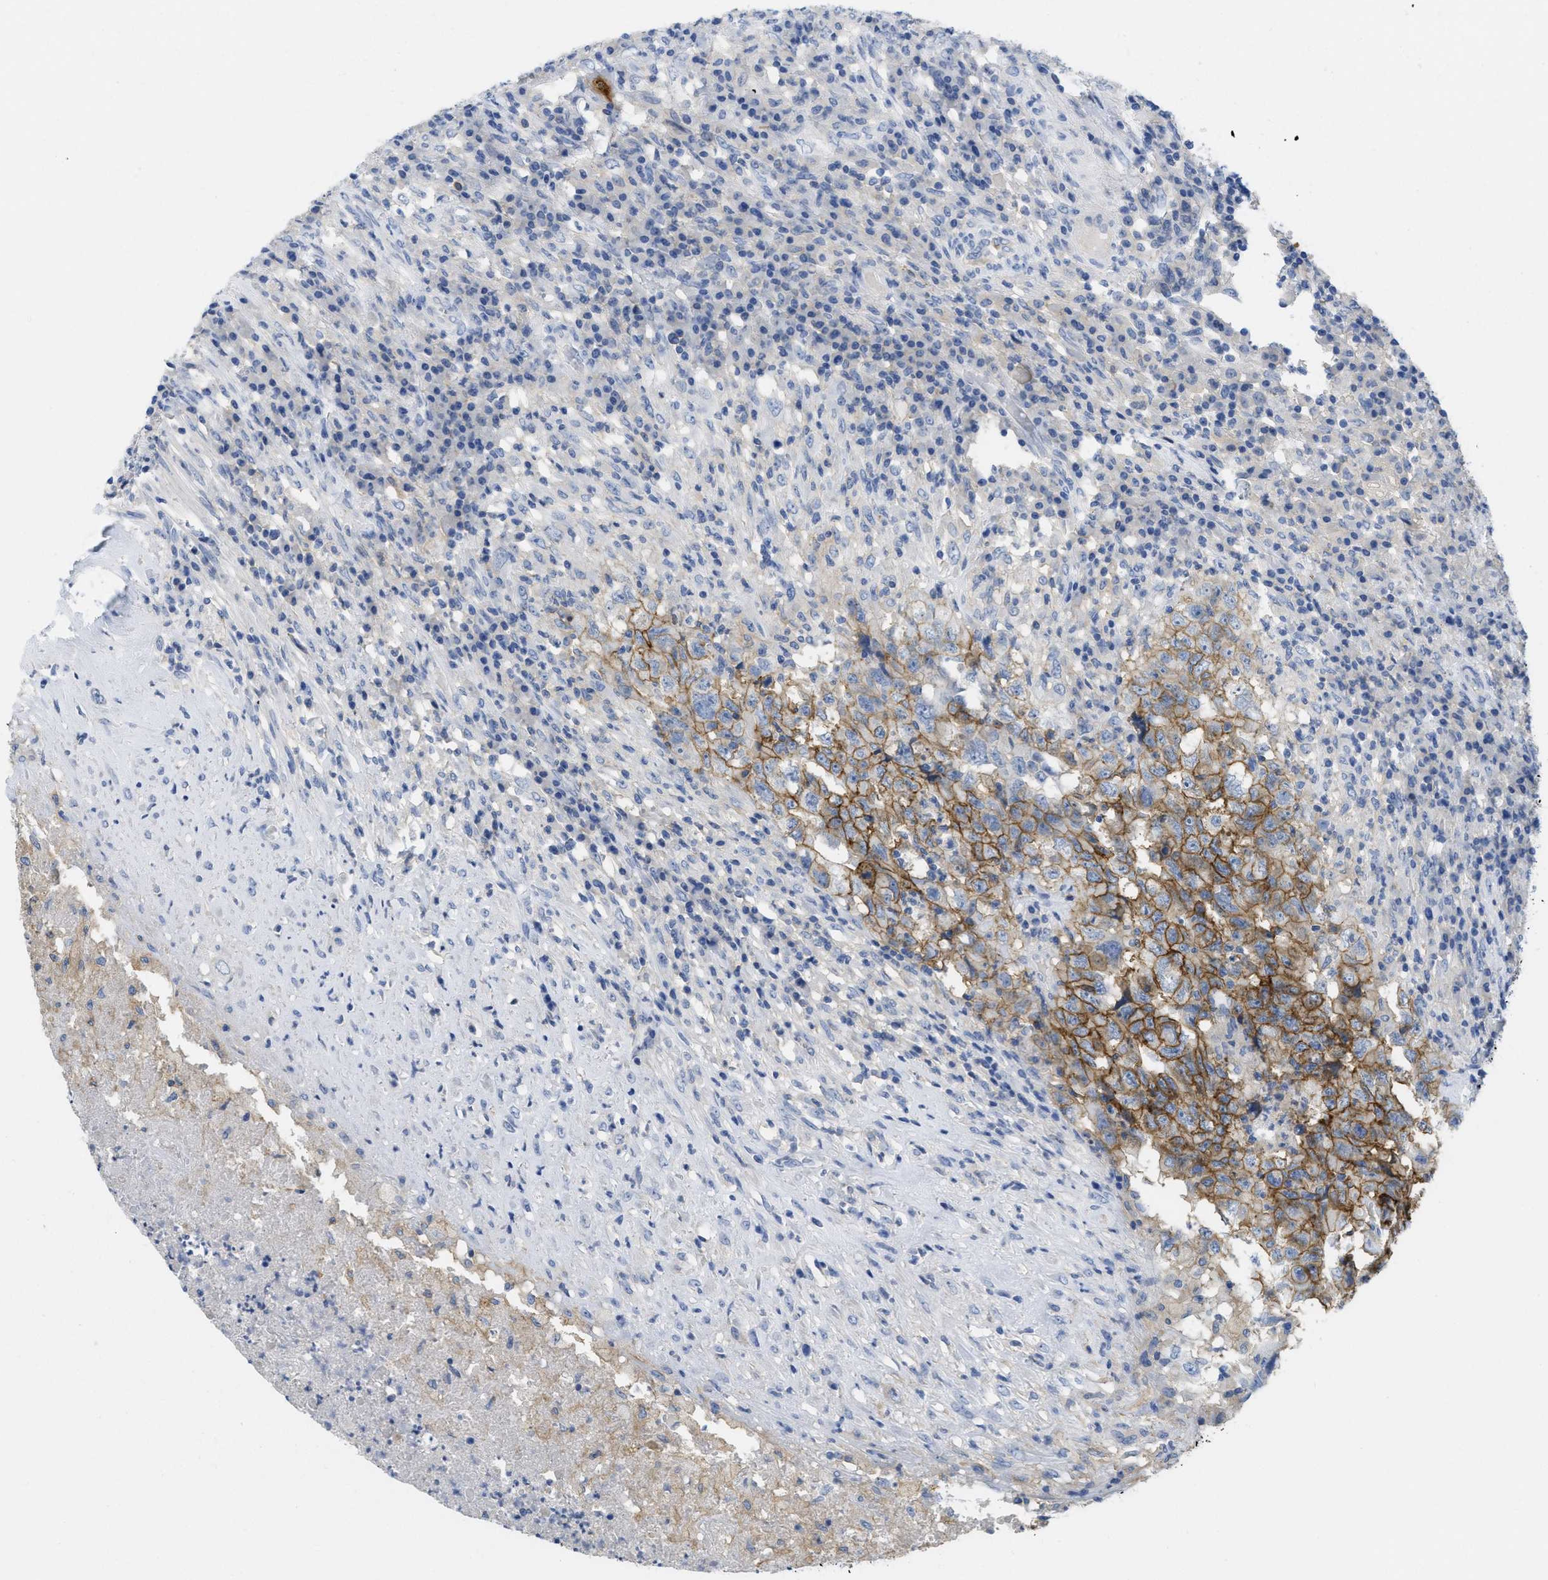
{"staining": {"intensity": "moderate", "quantity": ">75%", "location": "cytoplasmic/membranous"}, "tissue": "testis cancer", "cell_type": "Tumor cells", "image_type": "cancer", "snomed": [{"axis": "morphology", "description": "Necrosis, NOS"}, {"axis": "morphology", "description": "Carcinoma, Embryonal, NOS"}, {"axis": "topography", "description": "Testis"}], "caption": "Immunohistochemical staining of testis cancer (embryonal carcinoma) demonstrates moderate cytoplasmic/membranous protein staining in about >75% of tumor cells.", "gene": "CNNM4", "patient": {"sex": "male", "age": 19}}